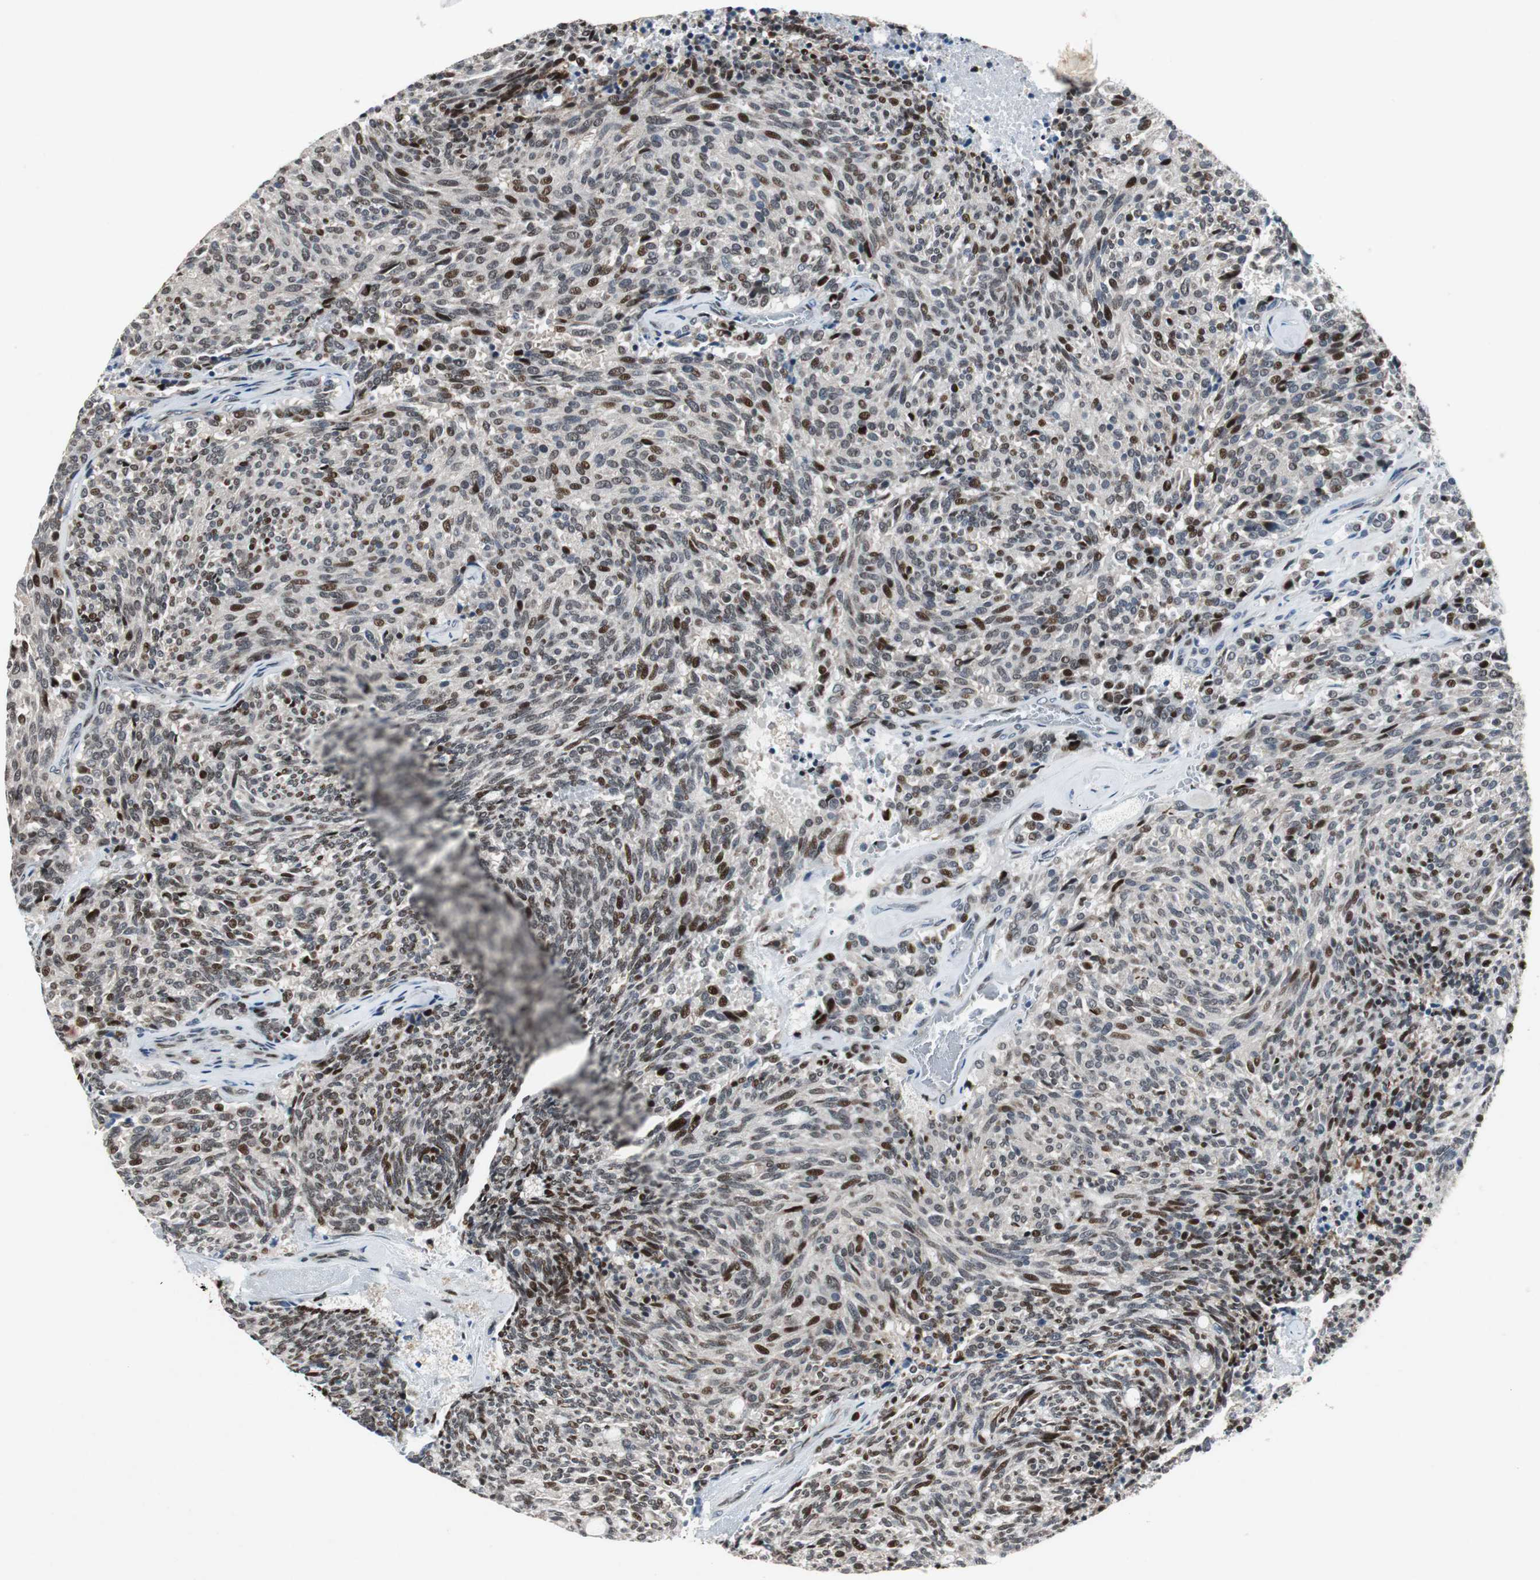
{"staining": {"intensity": "strong", "quantity": "25%-75%", "location": "nuclear"}, "tissue": "carcinoid", "cell_type": "Tumor cells", "image_type": "cancer", "snomed": [{"axis": "morphology", "description": "Carcinoid, malignant, NOS"}, {"axis": "topography", "description": "Pancreas"}], "caption": "Malignant carcinoid tissue displays strong nuclear expression in about 25%-75% of tumor cells, visualized by immunohistochemistry.", "gene": "AJUBA", "patient": {"sex": "female", "age": 54}}